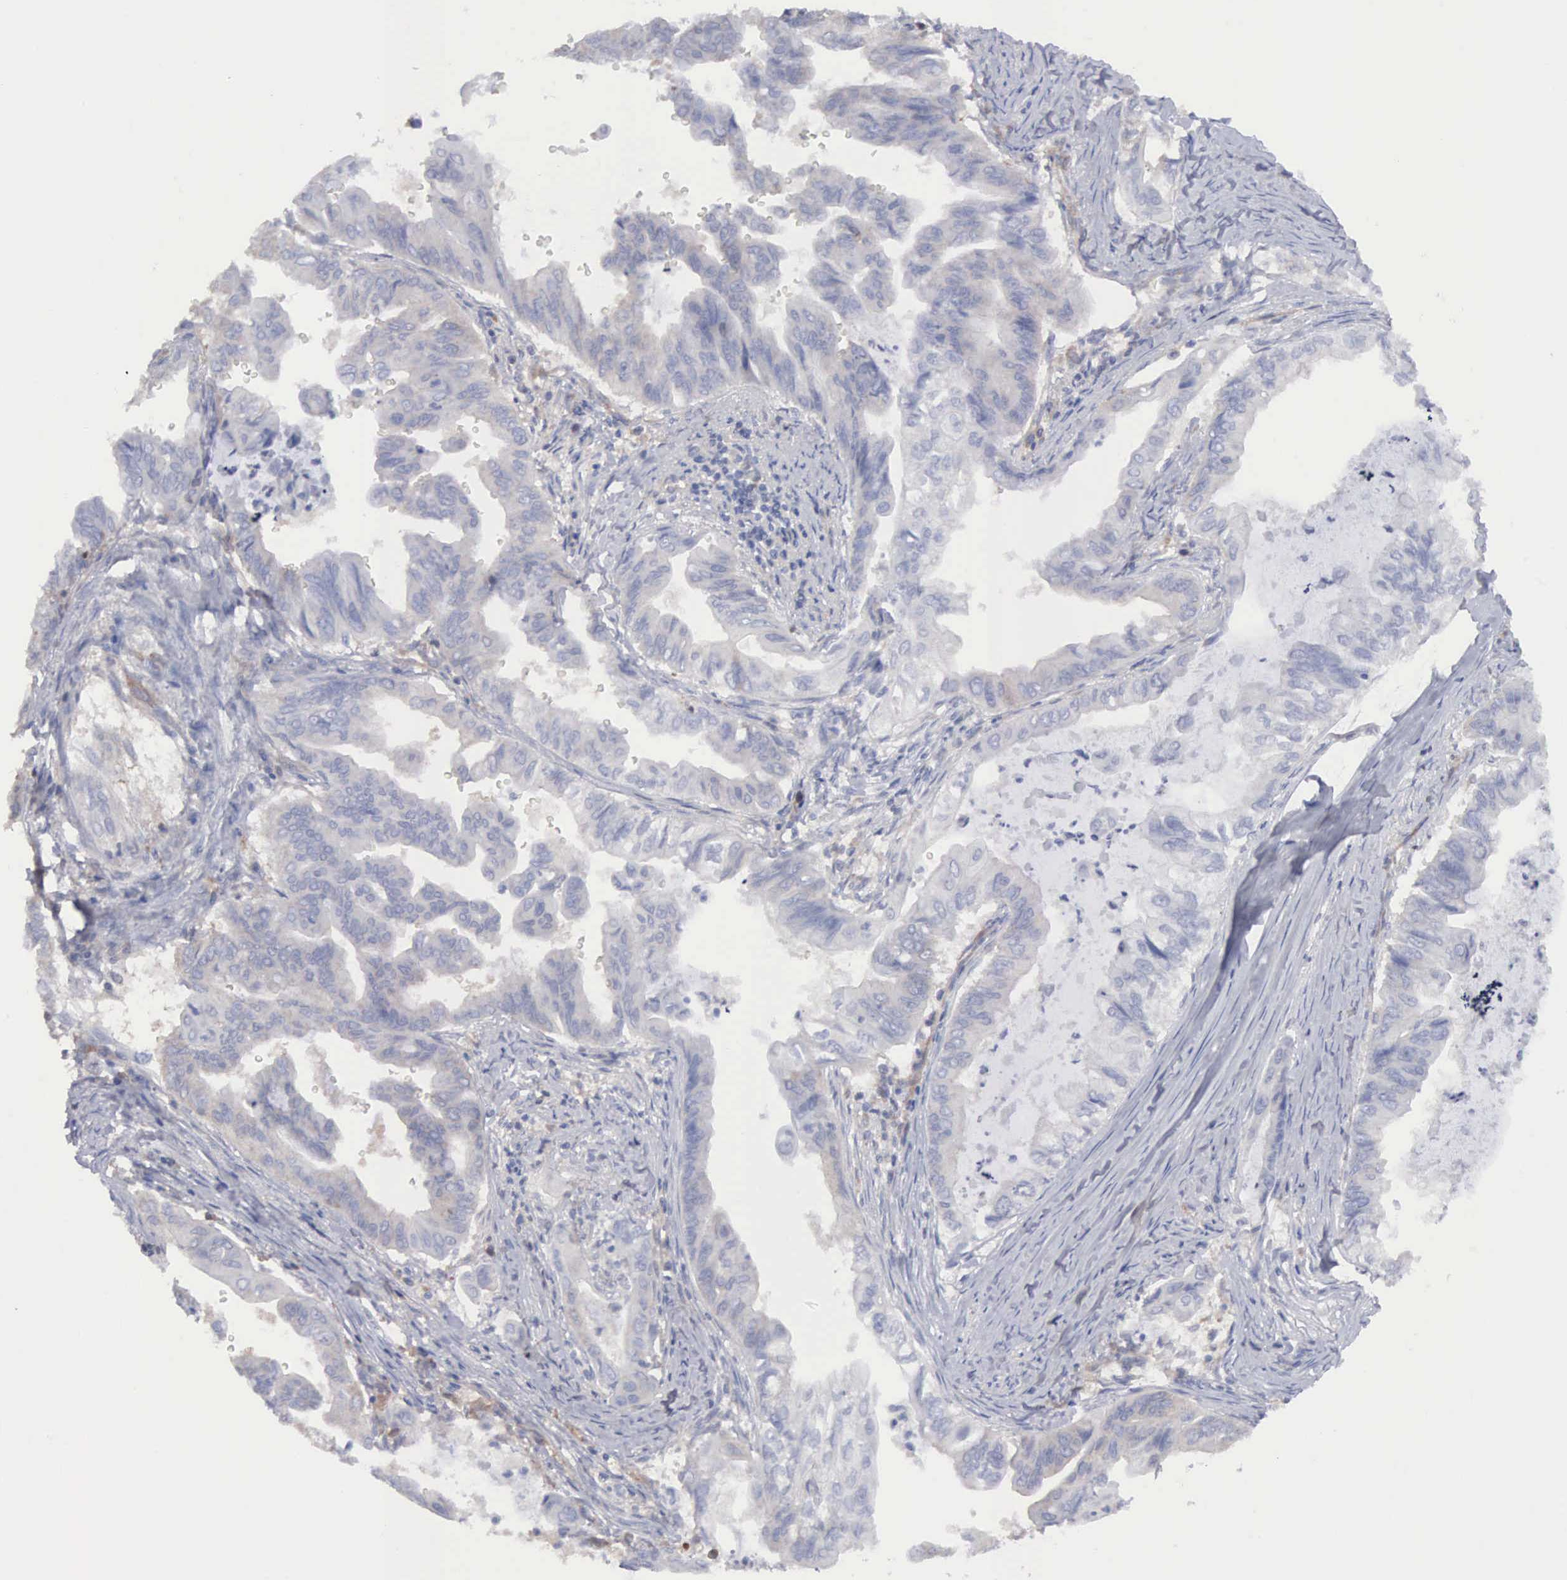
{"staining": {"intensity": "negative", "quantity": "none", "location": "none"}, "tissue": "stomach cancer", "cell_type": "Tumor cells", "image_type": "cancer", "snomed": [{"axis": "morphology", "description": "Adenocarcinoma, NOS"}, {"axis": "topography", "description": "Stomach, upper"}], "caption": "A micrograph of stomach cancer (adenocarcinoma) stained for a protein shows no brown staining in tumor cells.", "gene": "MTHFD1", "patient": {"sex": "male", "age": 80}}